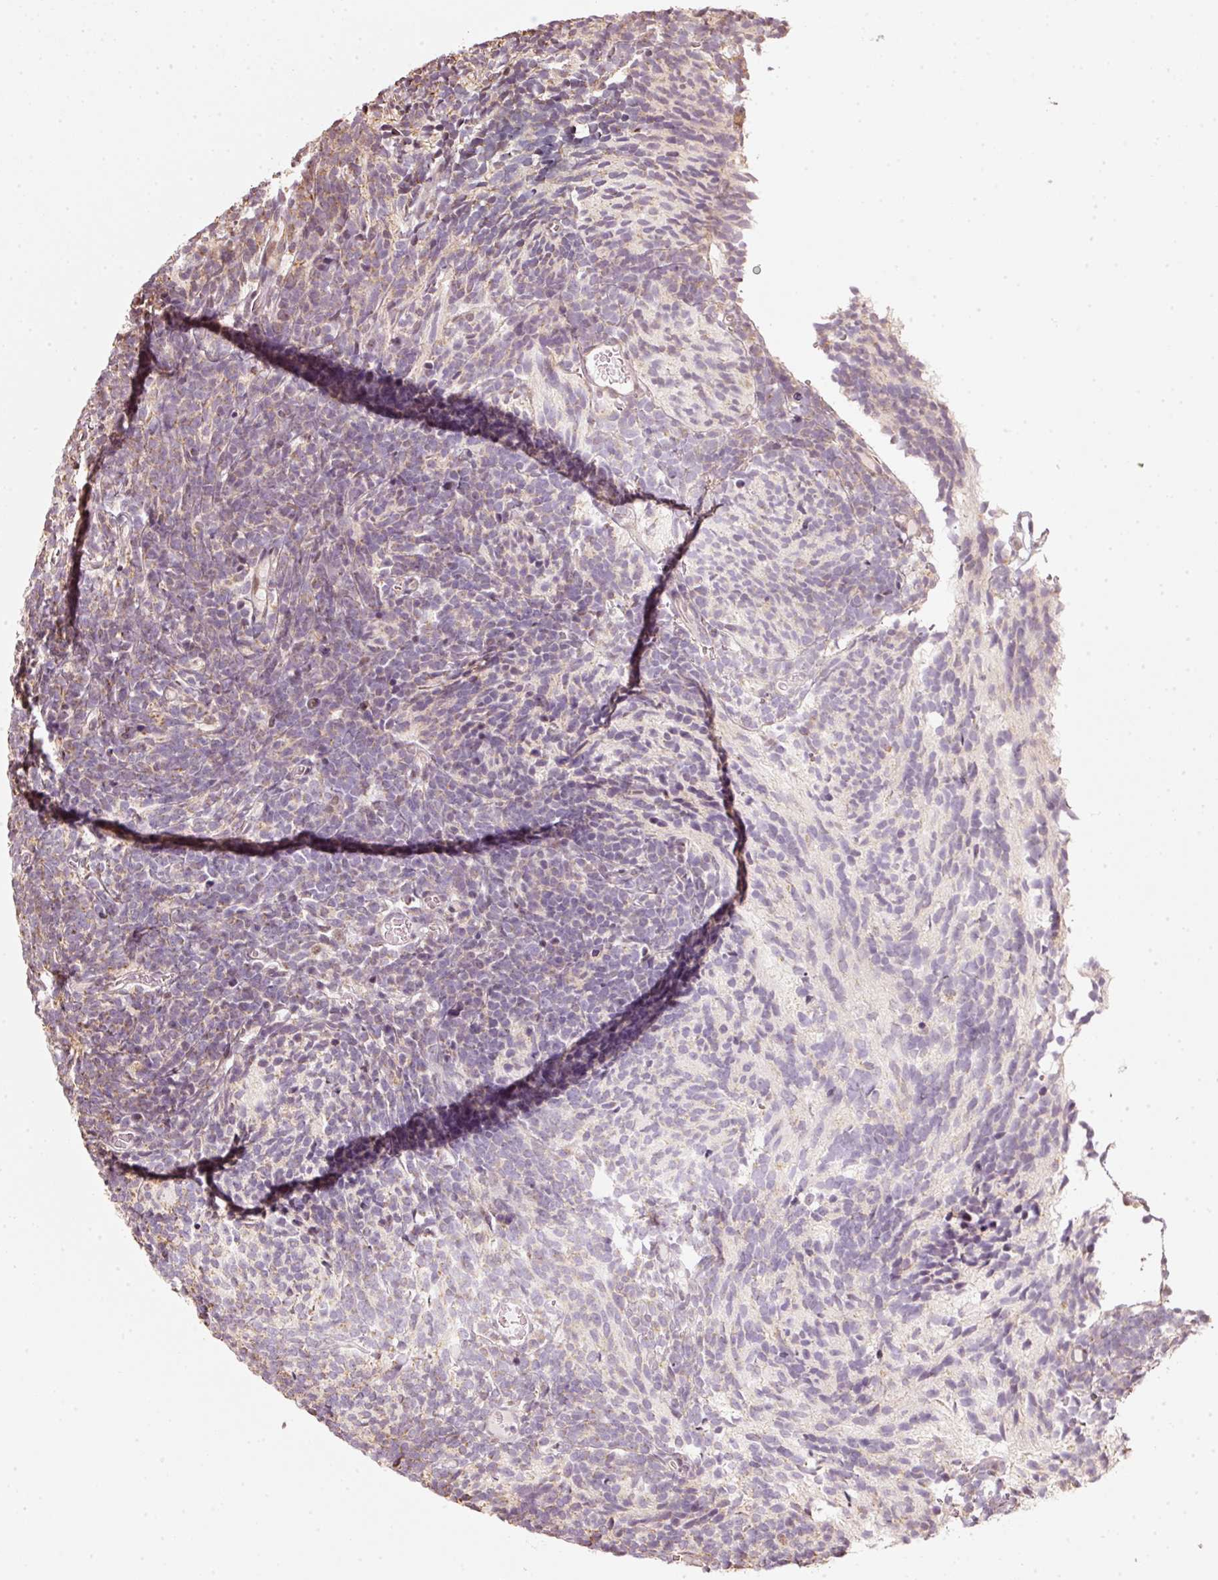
{"staining": {"intensity": "negative", "quantity": "none", "location": "none"}, "tissue": "glioma", "cell_type": "Tumor cells", "image_type": "cancer", "snomed": [{"axis": "morphology", "description": "Glioma, malignant, Low grade"}, {"axis": "topography", "description": "Brain"}], "caption": "The immunohistochemistry micrograph has no significant positivity in tumor cells of glioma tissue.", "gene": "RAB35", "patient": {"sex": "female", "age": 1}}